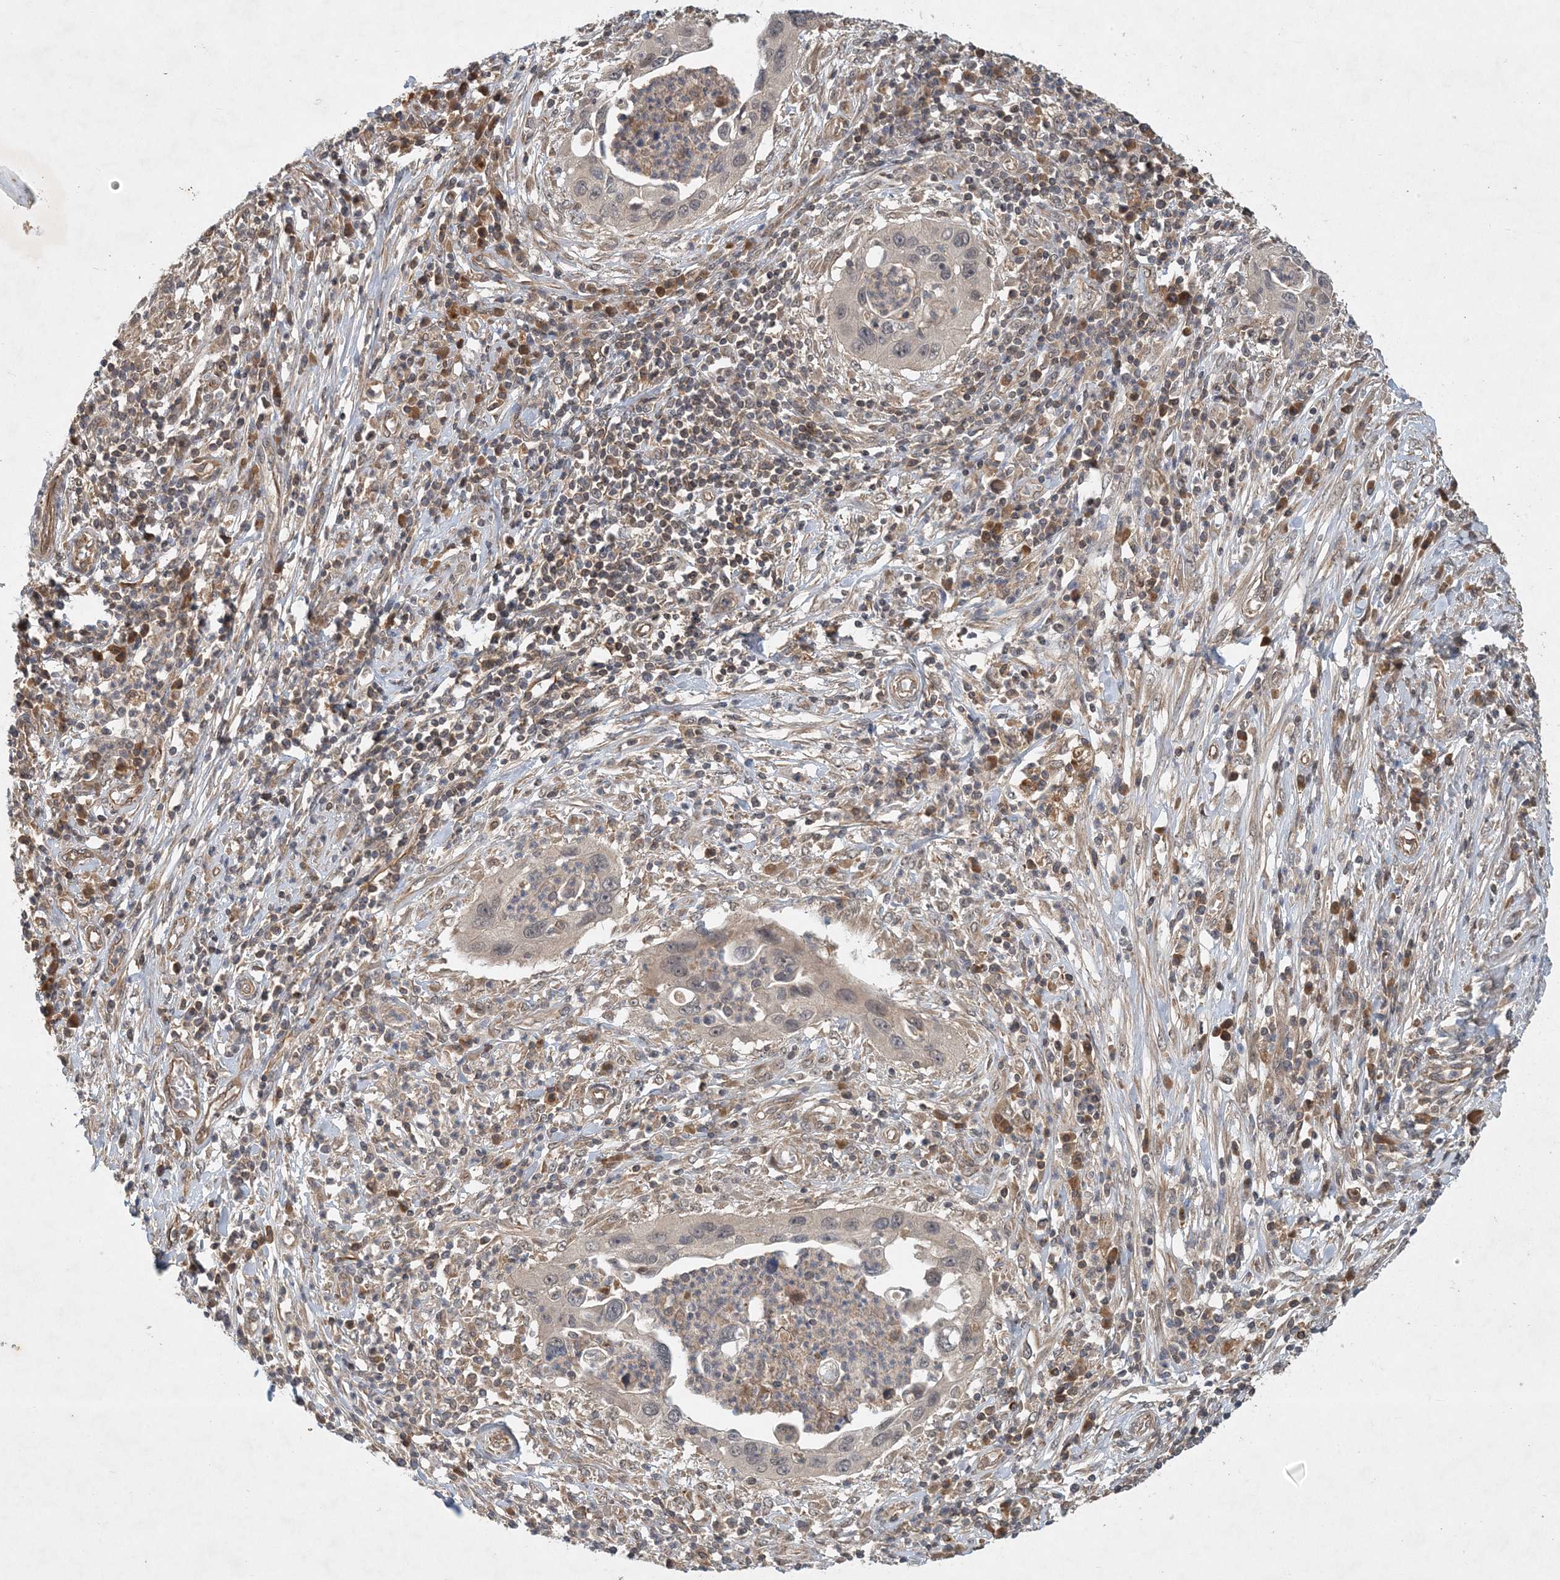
{"staining": {"intensity": "negative", "quantity": "none", "location": "none"}, "tissue": "cervical cancer", "cell_type": "Tumor cells", "image_type": "cancer", "snomed": [{"axis": "morphology", "description": "Squamous cell carcinoma, NOS"}, {"axis": "topography", "description": "Cervix"}], "caption": "Immunohistochemistry of human squamous cell carcinoma (cervical) displays no positivity in tumor cells.", "gene": "ZCCHC4", "patient": {"sex": "female", "age": 38}}